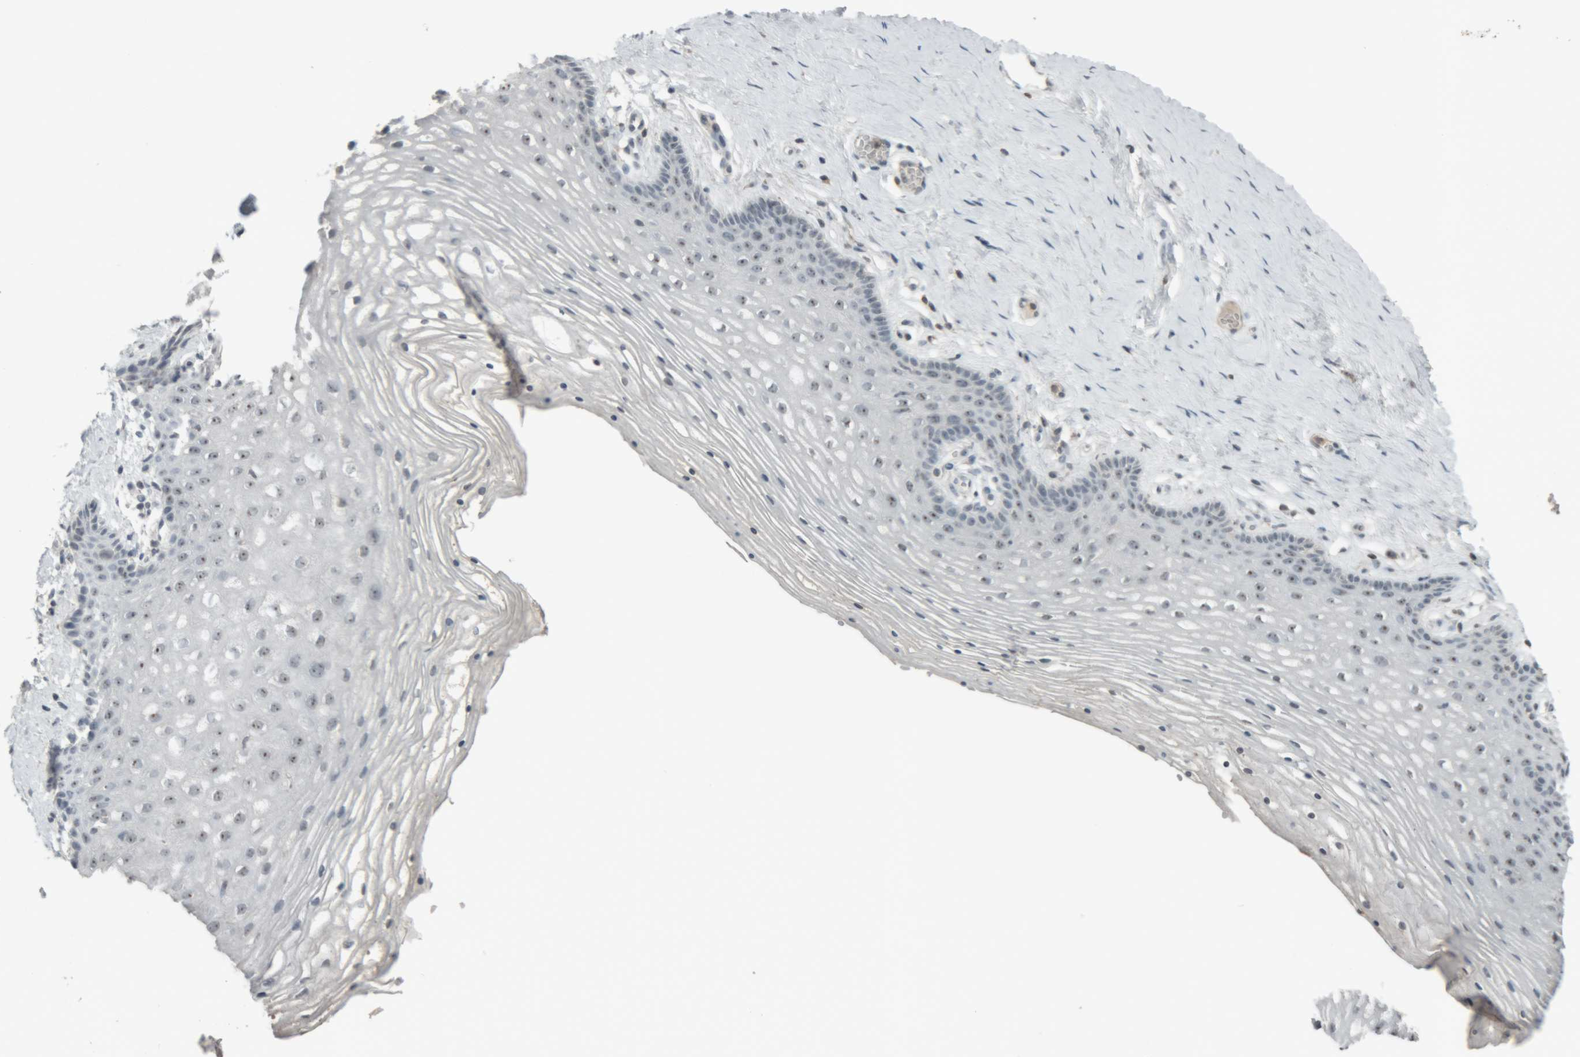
{"staining": {"intensity": "moderate", "quantity": ">75%", "location": "nuclear"}, "tissue": "vagina", "cell_type": "Squamous epithelial cells", "image_type": "normal", "snomed": [{"axis": "morphology", "description": "Normal tissue, NOS"}, {"axis": "topography", "description": "Vagina"}], "caption": "Brown immunohistochemical staining in normal vagina displays moderate nuclear staining in approximately >75% of squamous epithelial cells.", "gene": "RPF1", "patient": {"sex": "female", "age": 32}}